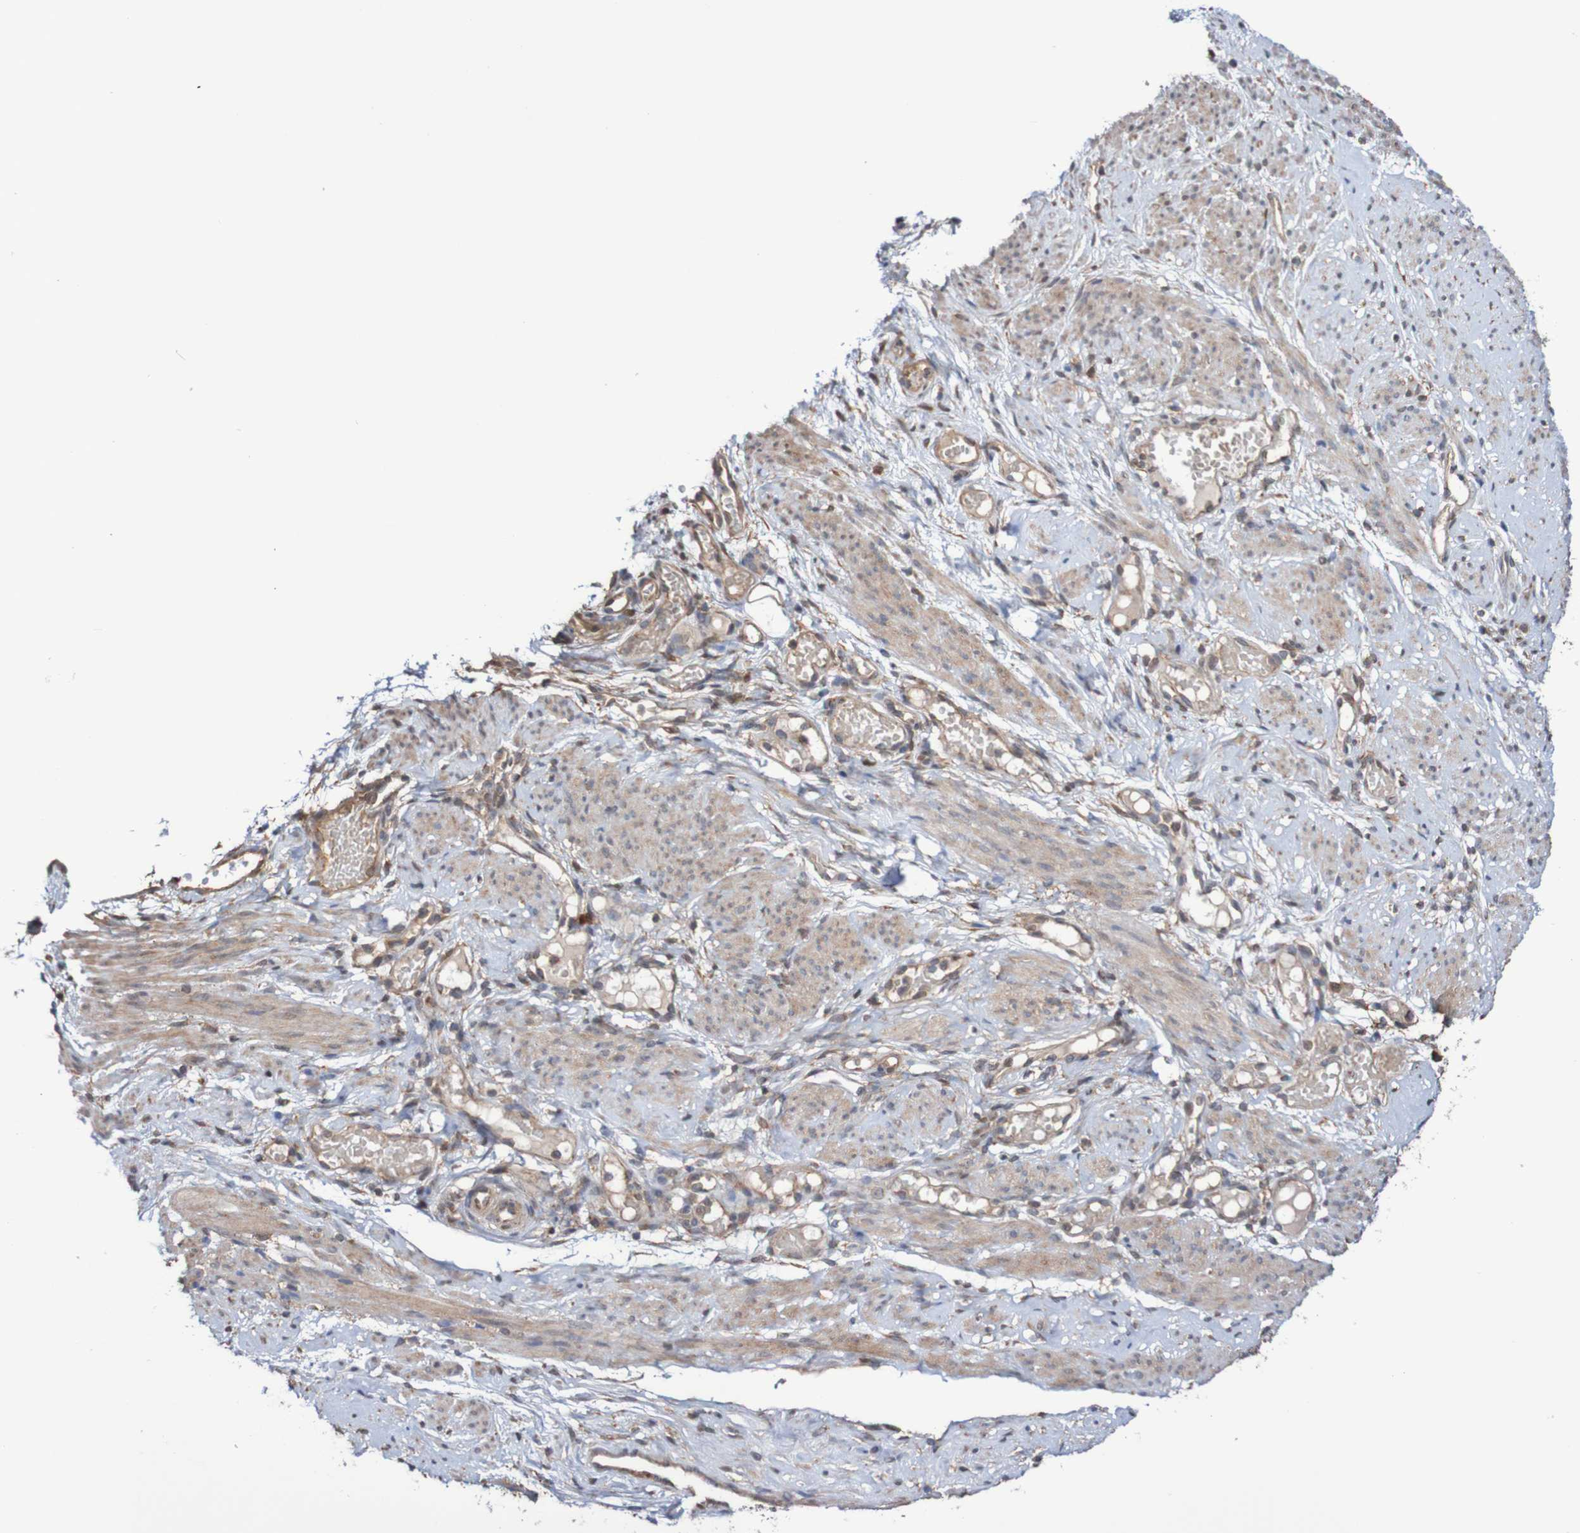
{"staining": {"intensity": "moderate", "quantity": ">75%", "location": "cytoplasmic/membranous"}, "tissue": "endometrial cancer", "cell_type": "Tumor cells", "image_type": "cancer", "snomed": [{"axis": "morphology", "description": "Adenocarcinoma, NOS"}, {"axis": "topography", "description": "Endometrium"}], "caption": "This photomicrograph reveals immunohistochemistry (IHC) staining of human endometrial cancer (adenocarcinoma), with medium moderate cytoplasmic/membranous positivity in approximately >75% of tumor cells.", "gene": "PHPT1", "patient": {"sex": "female", "age": 85}}